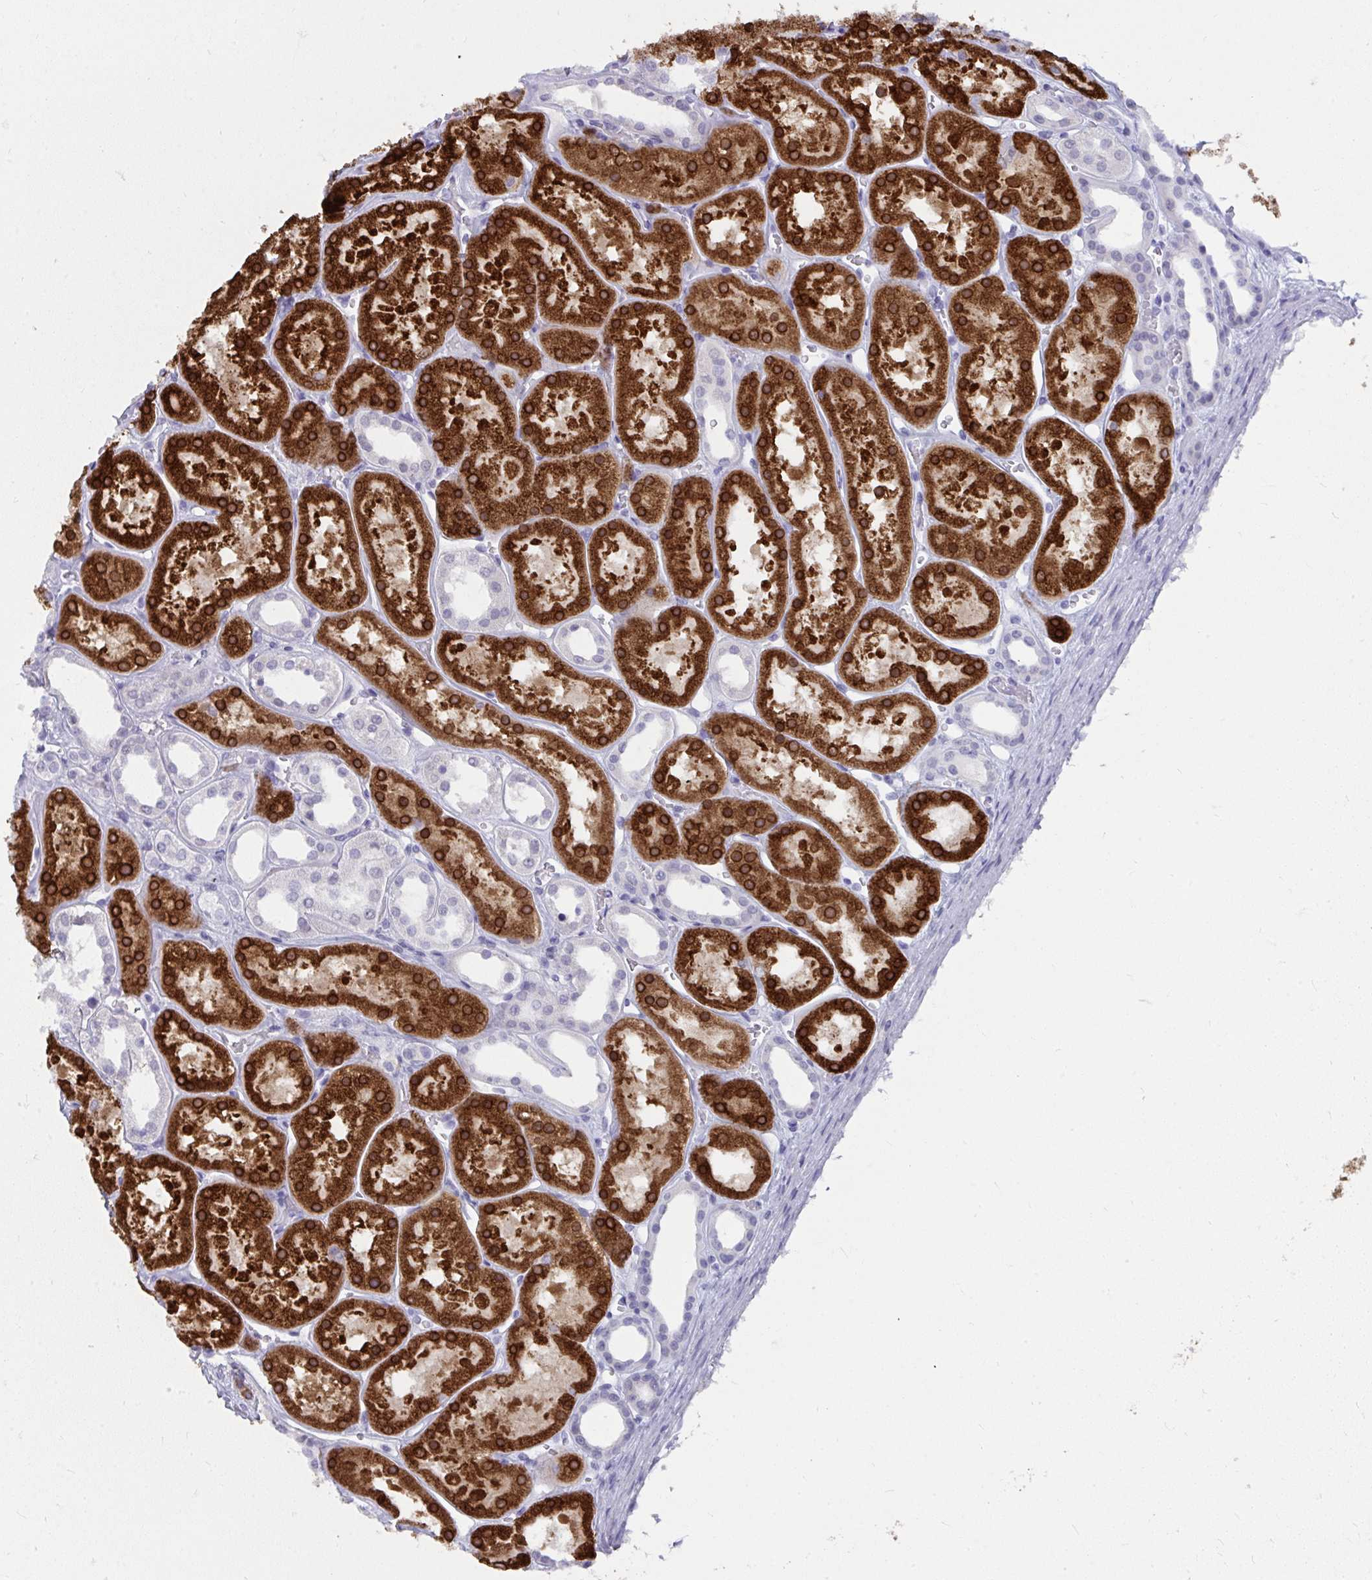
{"staining": {"intensity": "negative", "quantity": "none", "location": "none"}, "tissue": "kidney", "cell_type": "Cells in glomeruli", "image_type": "normal", "snomed": [{"axis": "morphology", "description": "Normal tissue, NOS"}, {"axis": "topography", "description": "Kidney"}], "caption": "IHC of normal human kidney reveals no staining in cells in glomeruli.", "gene": "UGT3A2", "patient": {"sex": "female", "age": 41}}